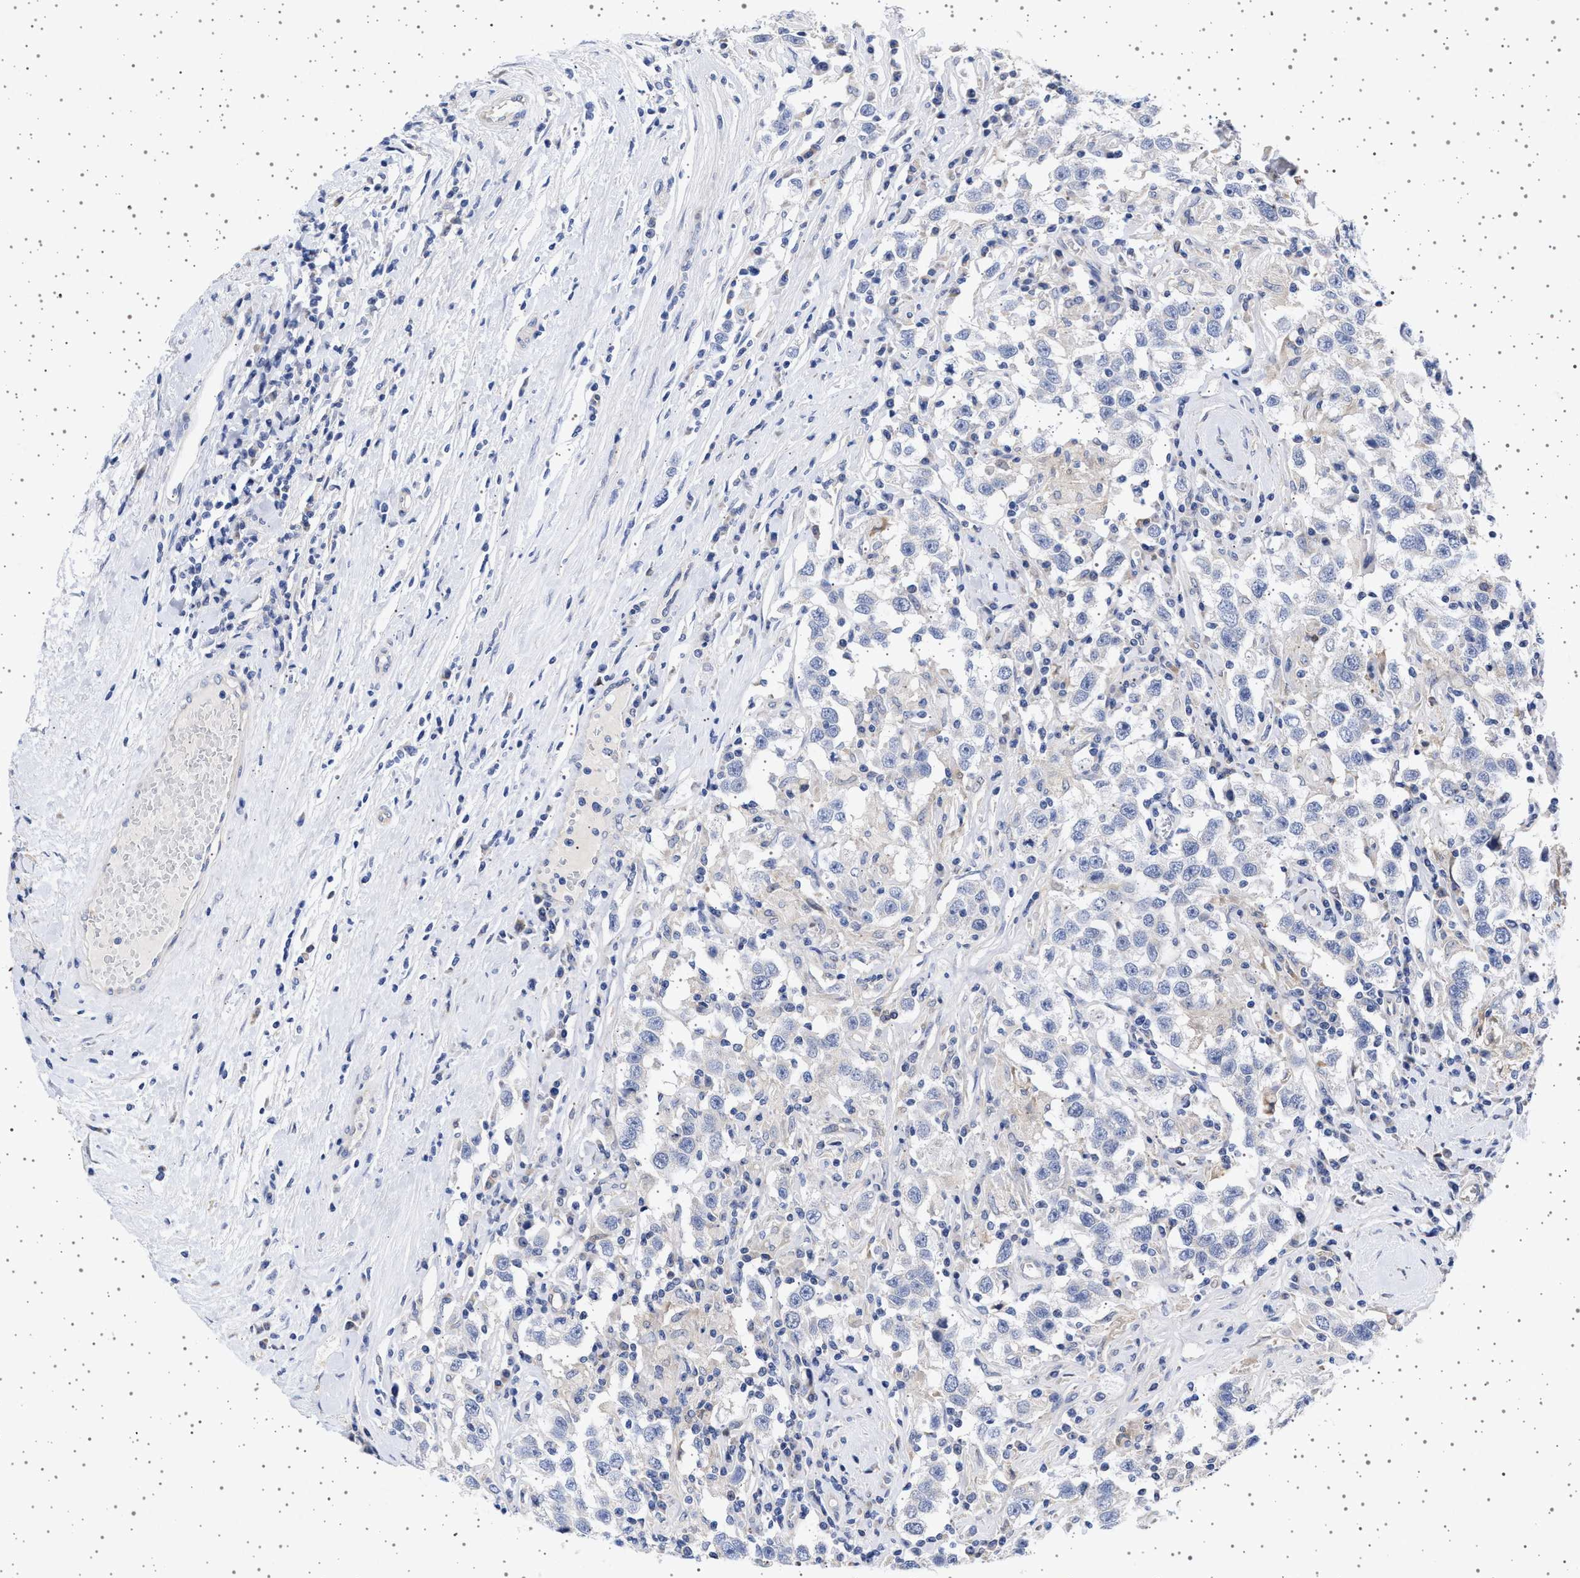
{"staining": {"intensity": "negative", "quantity": "none", "location": "none"}, "tissue": "testis cancer", "cell_type": "Tumor cells", "image_type": "cancer", "snomed": [{"axis": "morphology", "description": "Seminoma, NOS"}, {"axis": "topography", "description": "Testis"}], "caption": "Immunohistochemical staining of testis cancer shows no significant positivity in tumor cells.", "gene": "TRMT10B", "patient": {"sex": "male", "age": 41}}